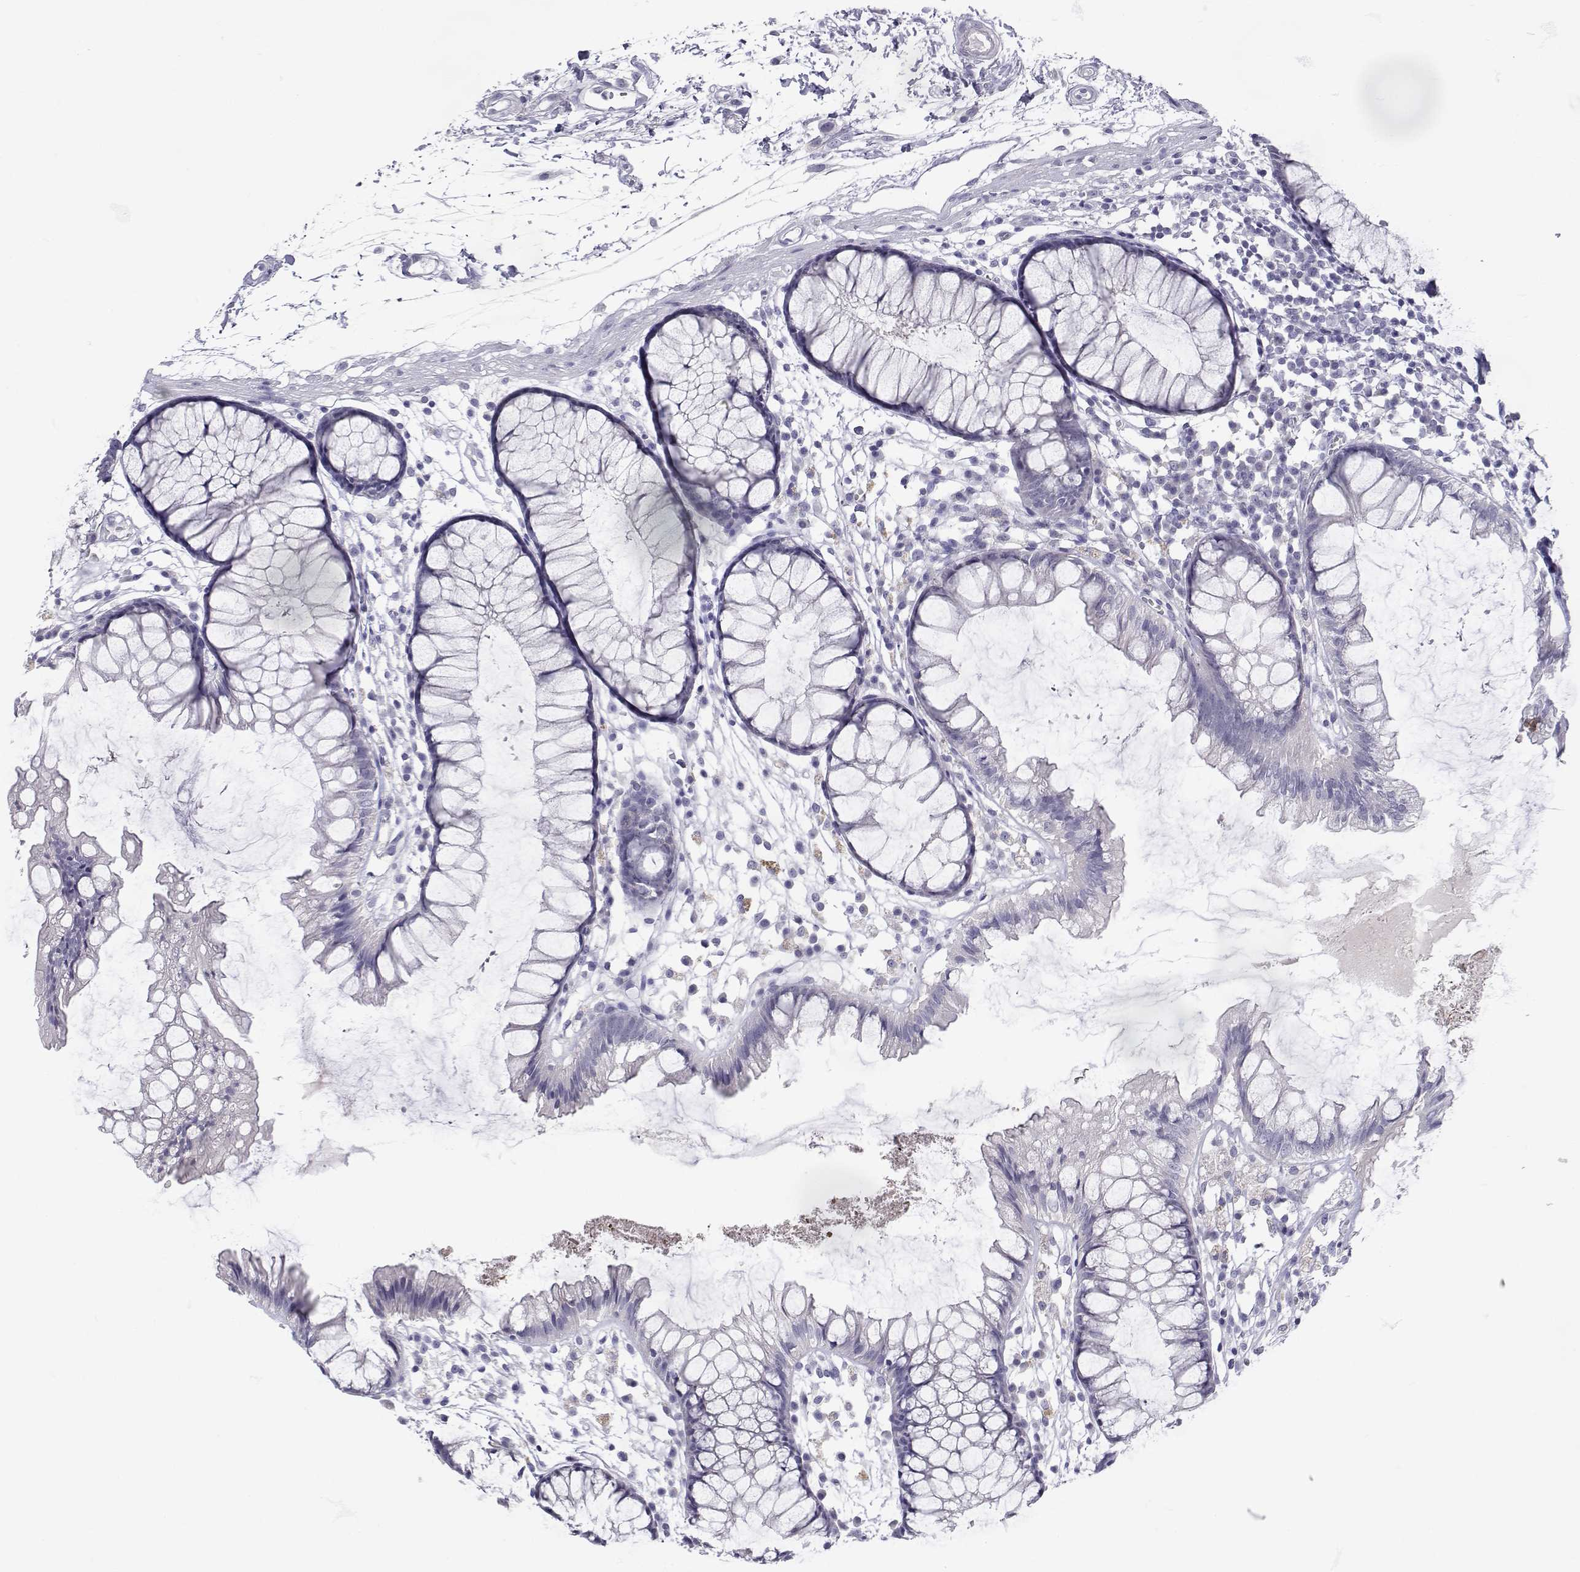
{"staining": {"intensity": "negative", "quantity": "none", "location": "none"}, "tissue": "colon", "cell_type": "Endothelial cells", "image_type": "normal", "snomed": [{"axis": "morphology", "description": "Normal tissue, NOS"}, {"axis": "morphology", "description": "Adenocarcinoma, NOS"}, {"axis": "topography", "description": "Colon"}], "caption": "DAB immunohistochemical staining of normal colon shows no significant positivity in endothelial cells.", "gene": "SLC6A3", "patient": {"sex": "male", "age": 65}}